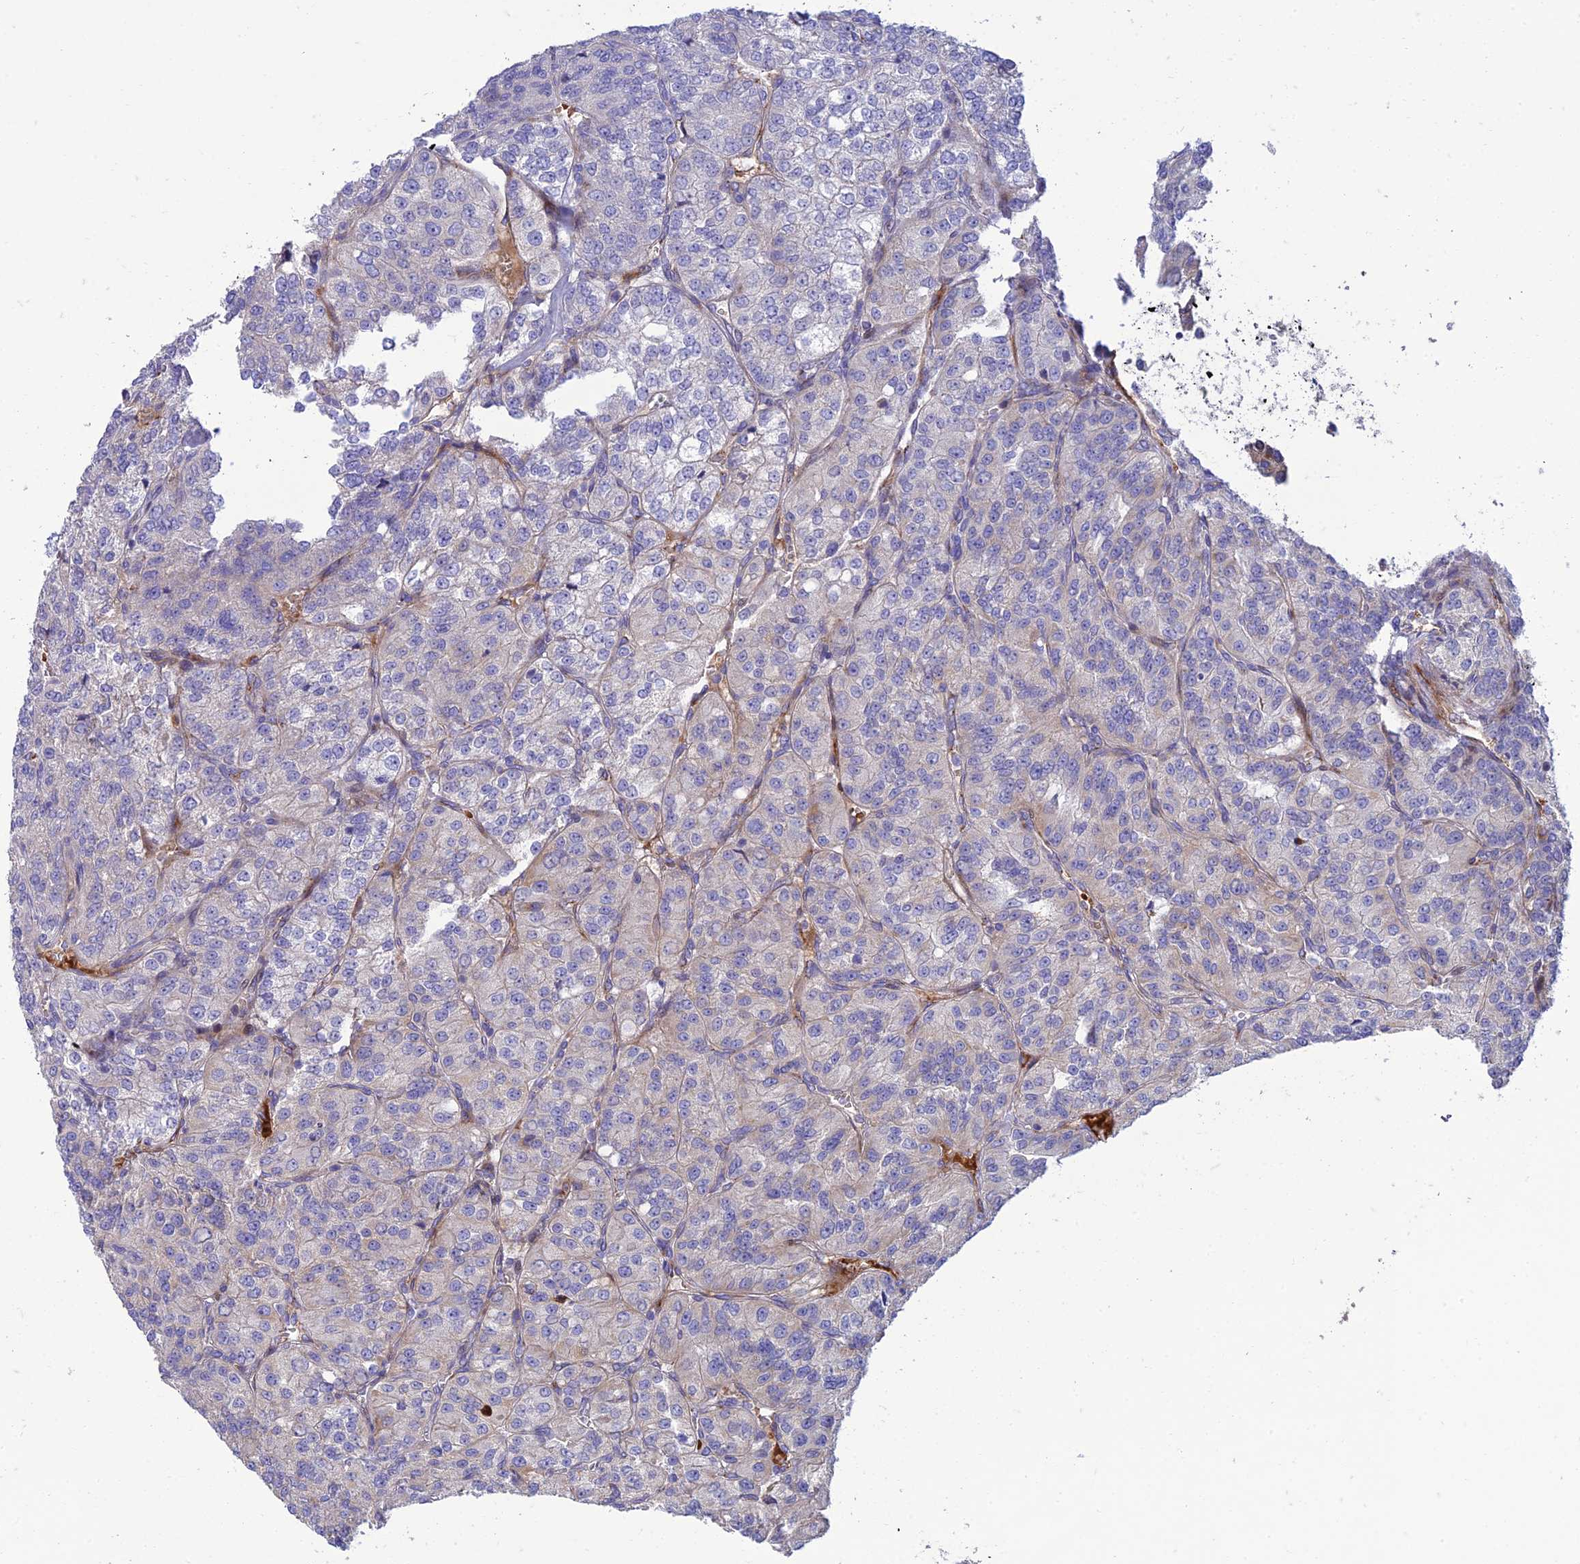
{"staining": {"intensity": "negative", "quantity": "none", "location": "none"}, "tissue": "renal cancer", "cell_type": "Tumor cells", "image_type": "cancer", "snomed": [{"axis": "morphology", "description": "Adenocarcinoma, NOS"}, {"axis": "topography", "description": "Kidney"}], "caption": "This is an immunohistochemistry (IHC) photomicrograph of human renal adenocarcinoma. There is no positivity in tumor cells.", "gene": "SEL1L3", "patient": {"sex": "female", "age": 63}}